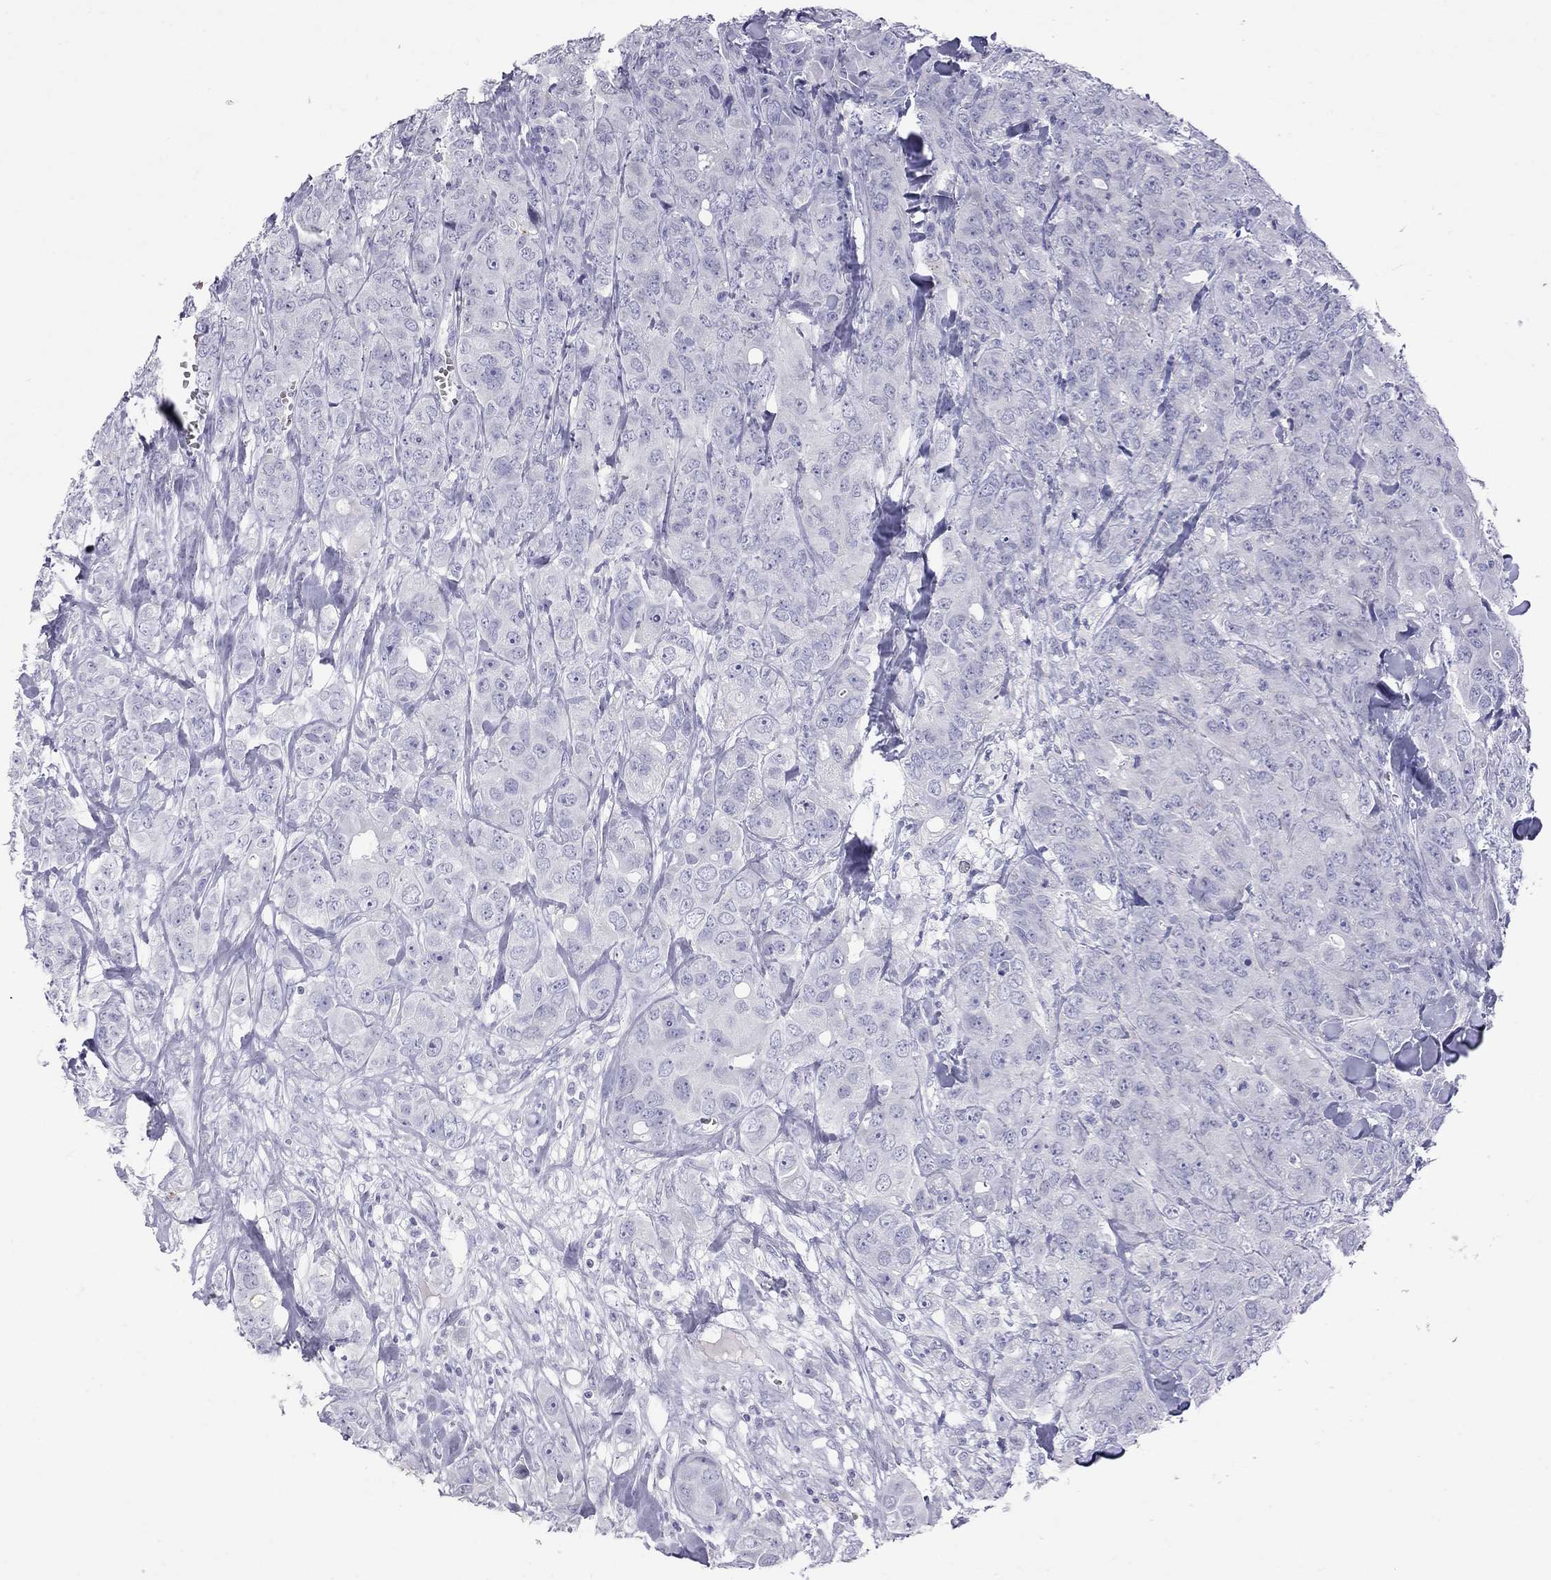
{"staining": {"intensity": "negative", "quantity": "none", "location": "none"}, "tissue": "breast cancer", "cell_type": "Tumor cells", "image_type": "cancer", "snomed": [{"axis": "morphology", "description": "Duct carcinoma"}, {"axis": "topography", "description": "Breast"}], "caption": "Immunohistochemical staining of breast cancer (infiltrating ductal carcinoma) demonstrates no significant staining in tumor cells.", "gene": "MUC16", "patient": {"sex": "female", "age": 43}}